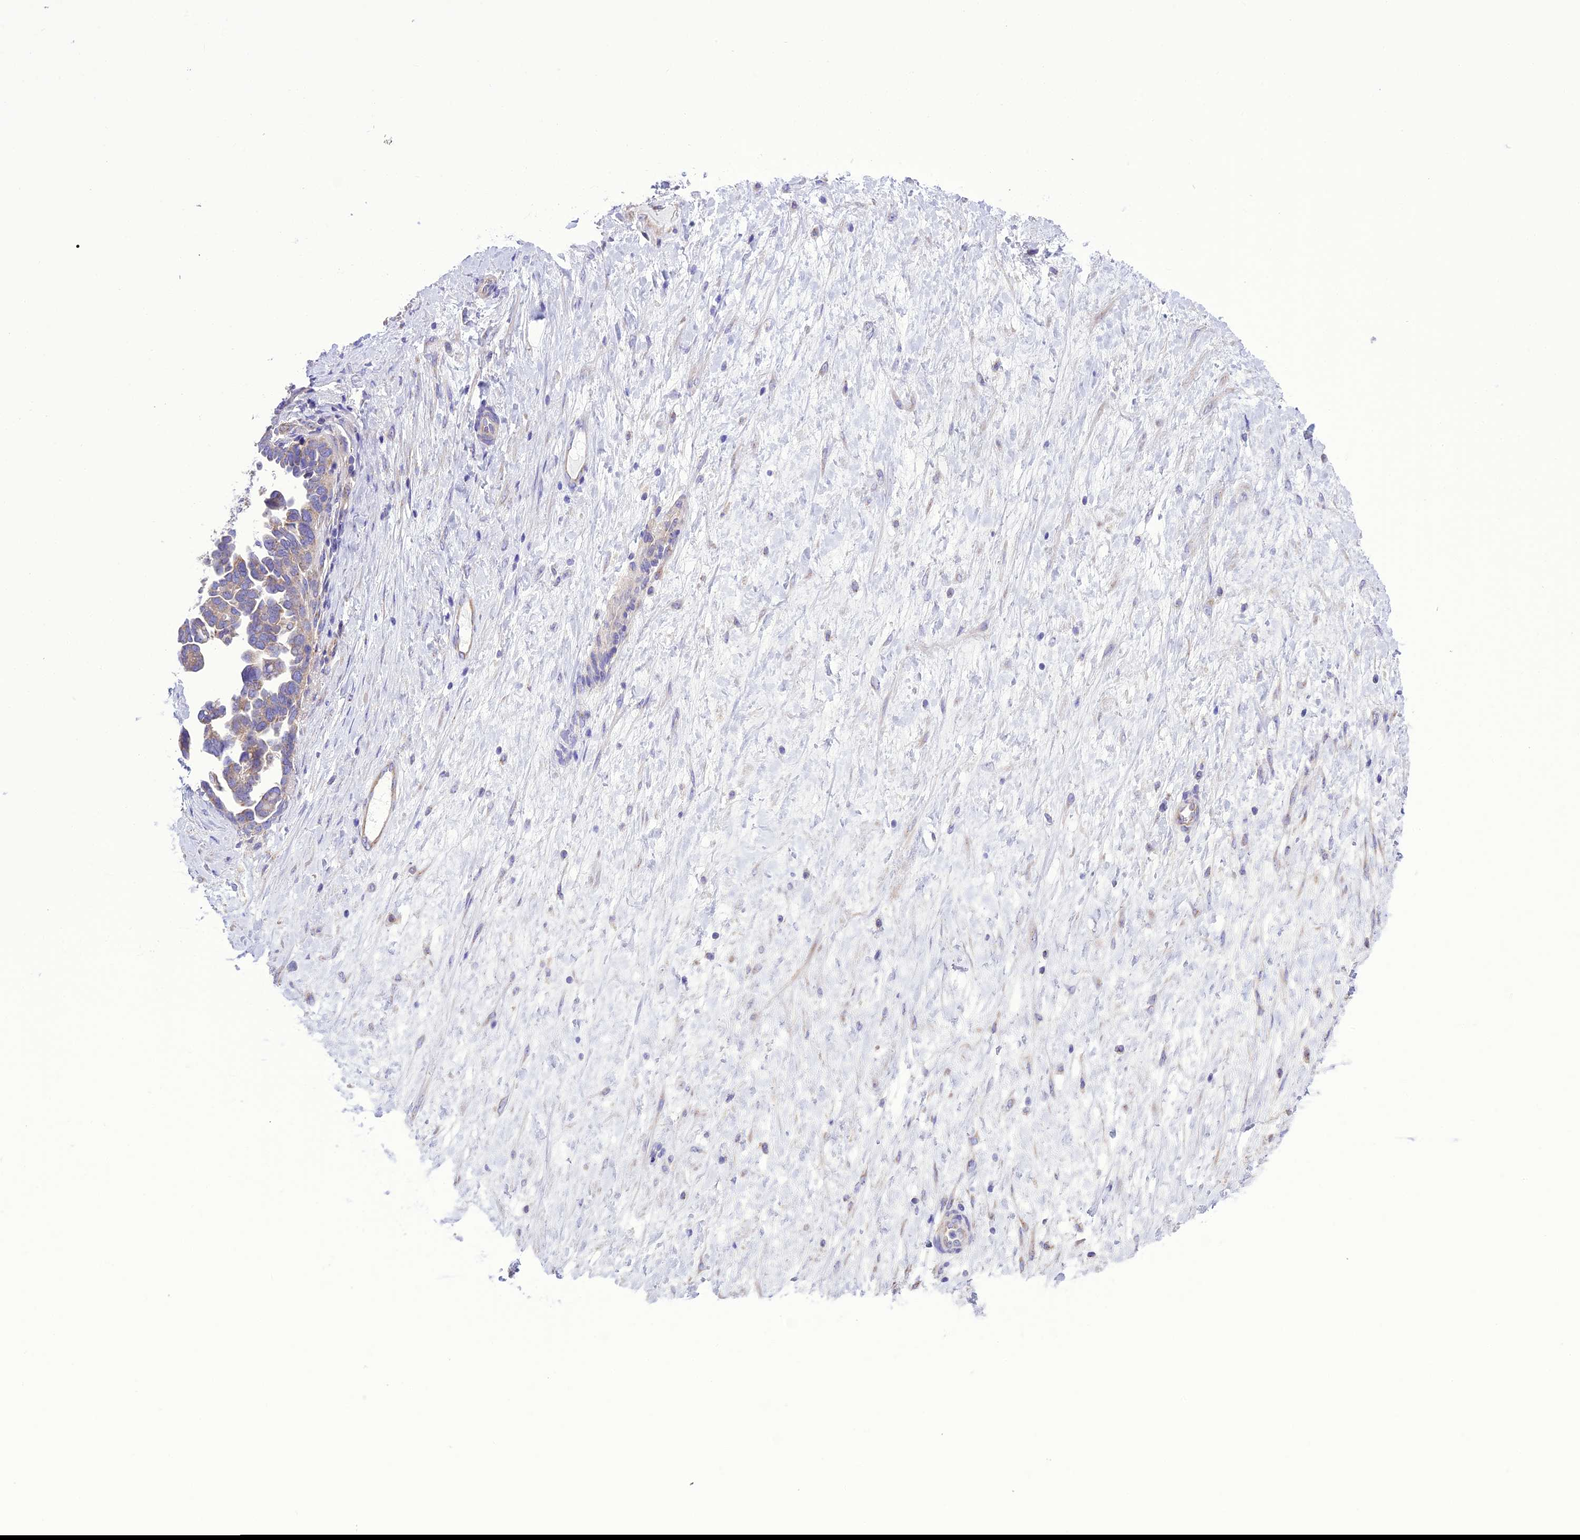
{"staining": {"intensity": "weak", "quantity": "25%-75%", "location": "cytoplasmic/membranous"}, "tissue": "ovarian cancer", "cell_type": "Tumor cells", "image_type": "cancer", "snomed": [{"axis": "morphology", "description": "Cystadenocarcinoma, serous, NOS"}, {"axis": "topography", "description": "Ovary"}], "caption": "Protein staining of serous cystadenocarcinoma (ovarian) tissue exhibits weak cytoplasmic/membranous staining in approximately 25%-75% of tumor cells.", "gene": "MAP3K12", "patient": {"sex": "female", "age": 54}}